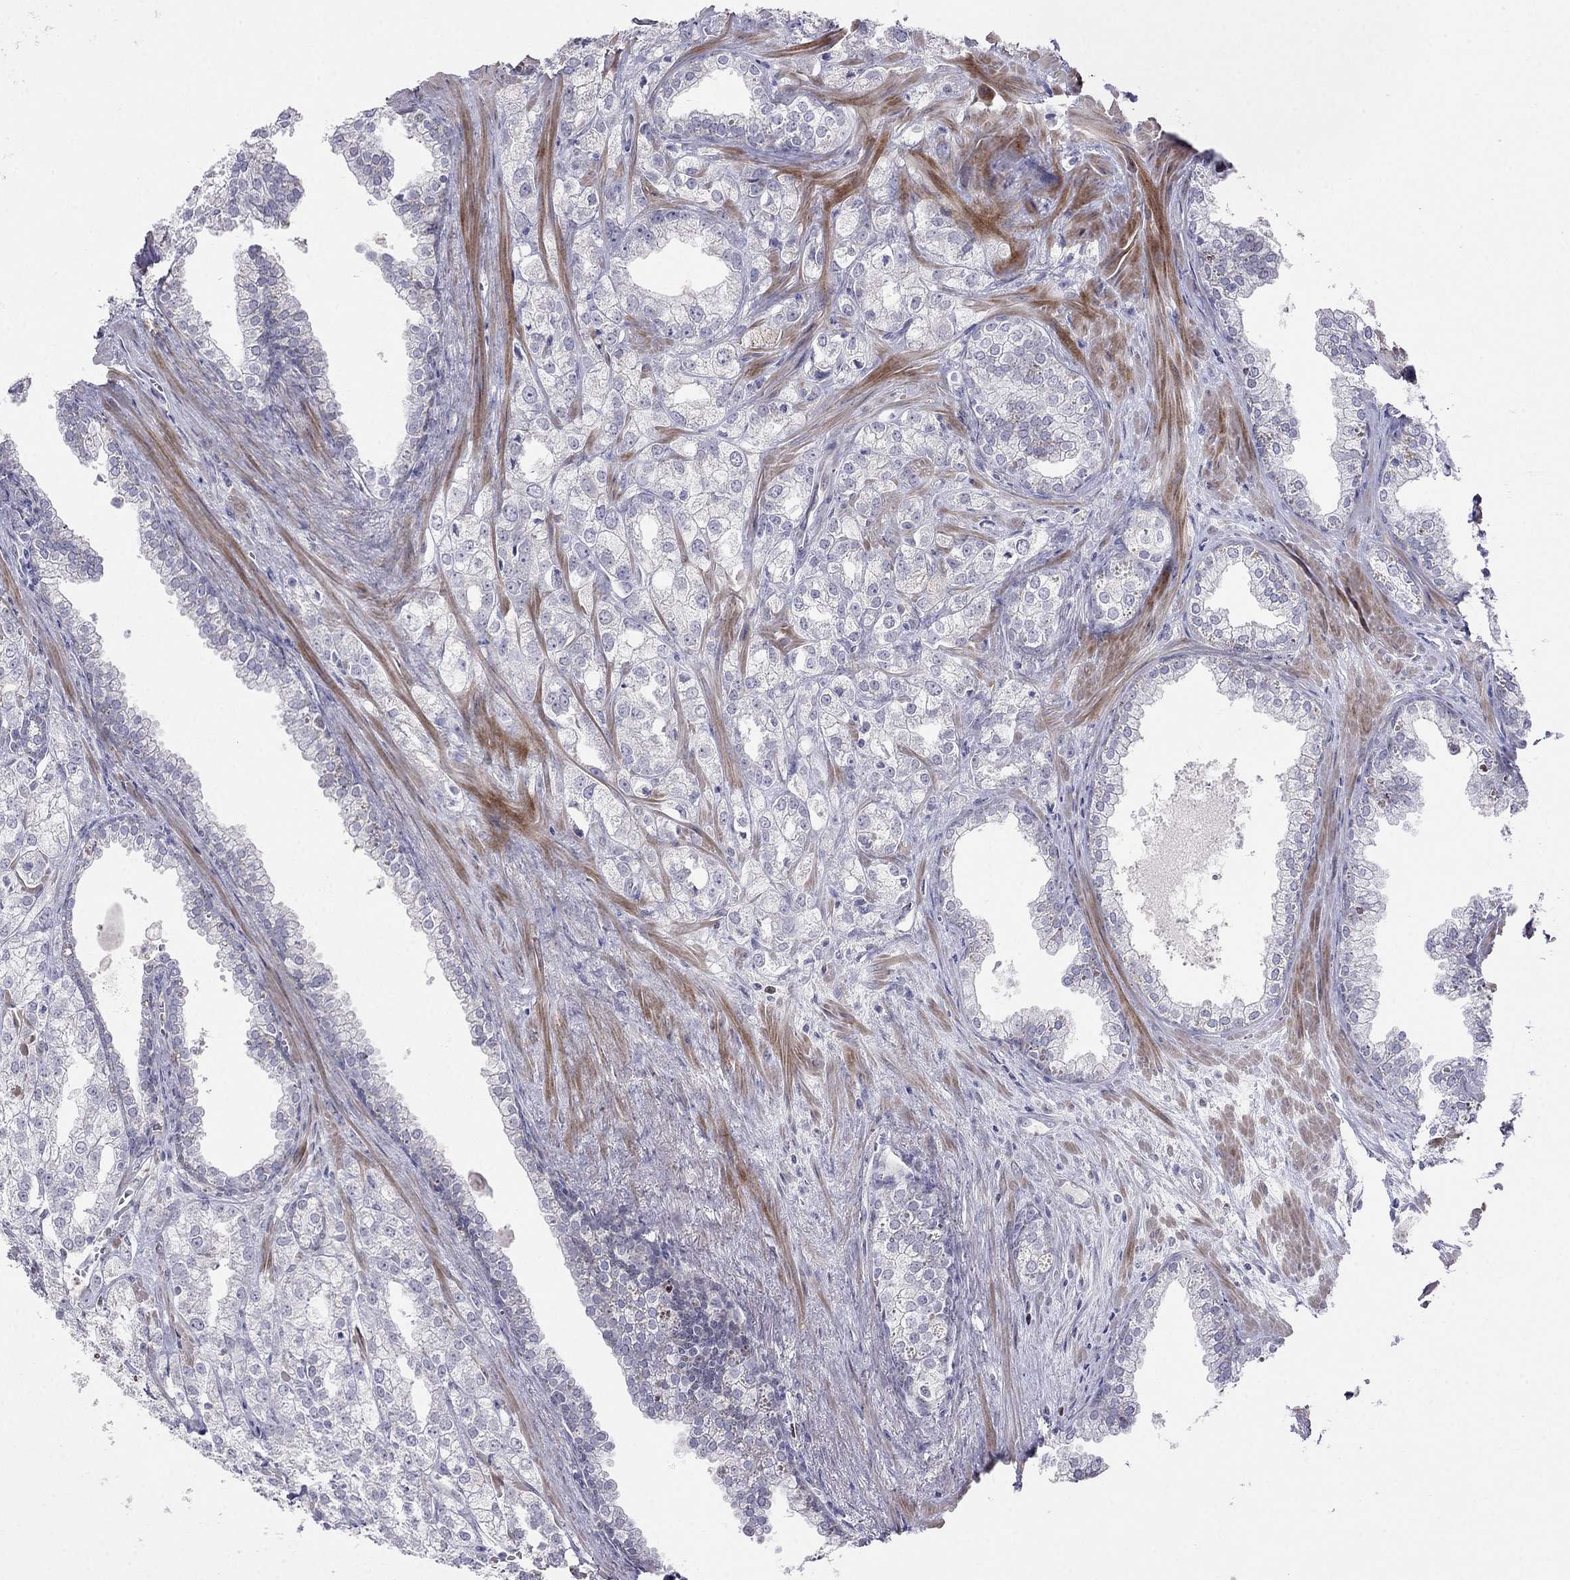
{"staining": {"intensity": "negative", "quantity": "none", "location": "none"}, "tissue": "prostate cancer", "cell_type": "Tumor cells", "image_type": "cancer", "snomed": [{"axis": "morphology", "description": "Adenocarcinoma, NOS"}, {"axis": "topography", "description": "Prostate"}], "caption": "Micrograph shows no significant protein staining in tumor cells of adenocarcinoma (prostate).", "gene": "LRRC39", "patient": {"sex": "male", "age": 70}}